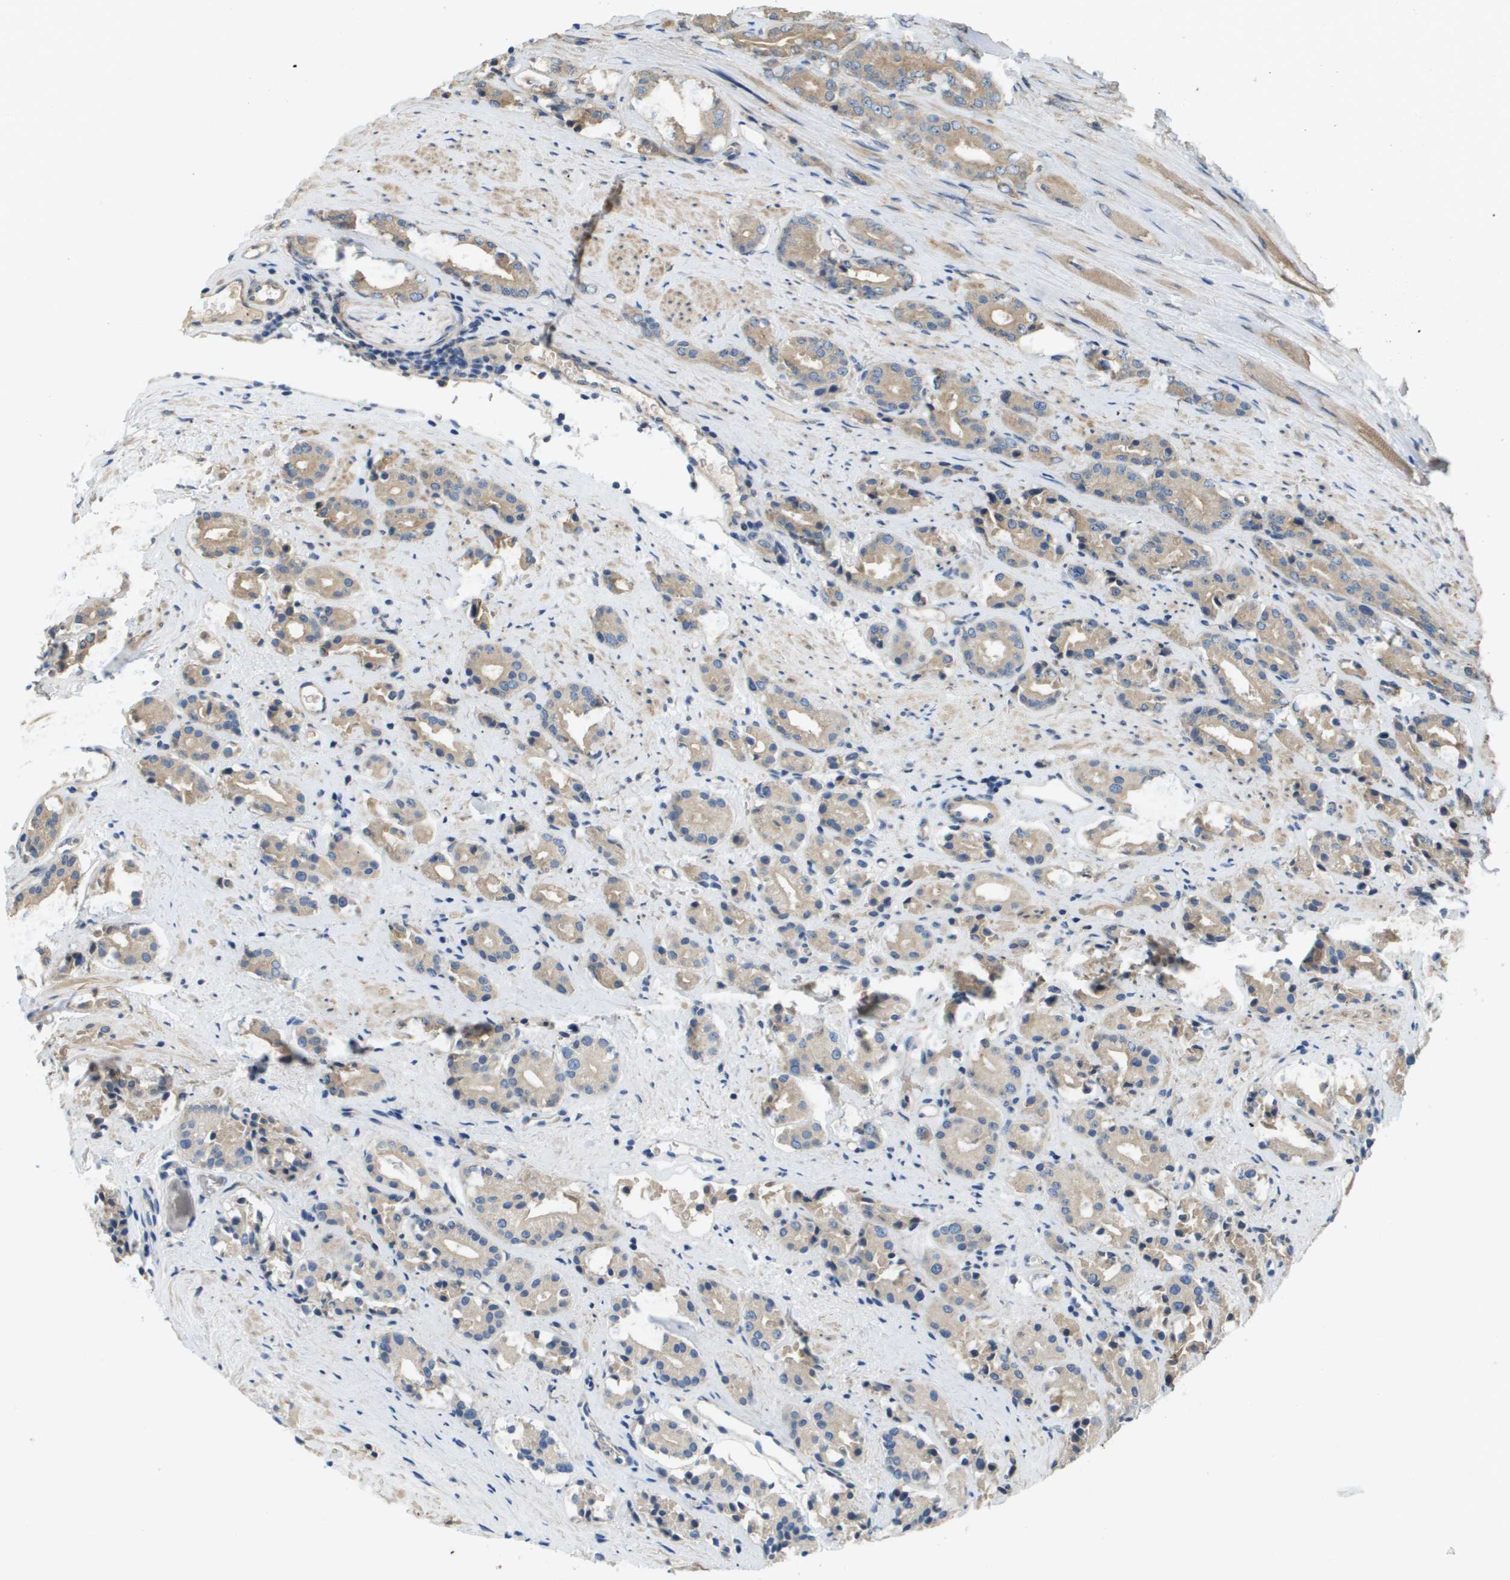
{"staining": {"intensity": "weak", "quantity": ">75%", "location": "cytoplasmic/membranous"}, "tissue": "prostate cancer", "cell_type": "Tumor cells", "image_type": "cancer", "snomed": [{"axis": "morphology", "description": "Normal tissue, NOS"}, {"axis": "morphology", "description": "Adenocarcinoma, High grade"}, {"axis": "topography", "description": "Prostate"}, {"axis": "topography", "description": "Seminal veicle"}], "caption": "Immunohistochemistry (IHC) image of human high-grade adenocarcinoma (prostate) stained for a protein (brown), which exhibits low levels of weak cytoplasmic/membranous staining in about >75% of tumor cells.", "gene": "KRT23", "patient": {"sex": "male", "age": 55}}